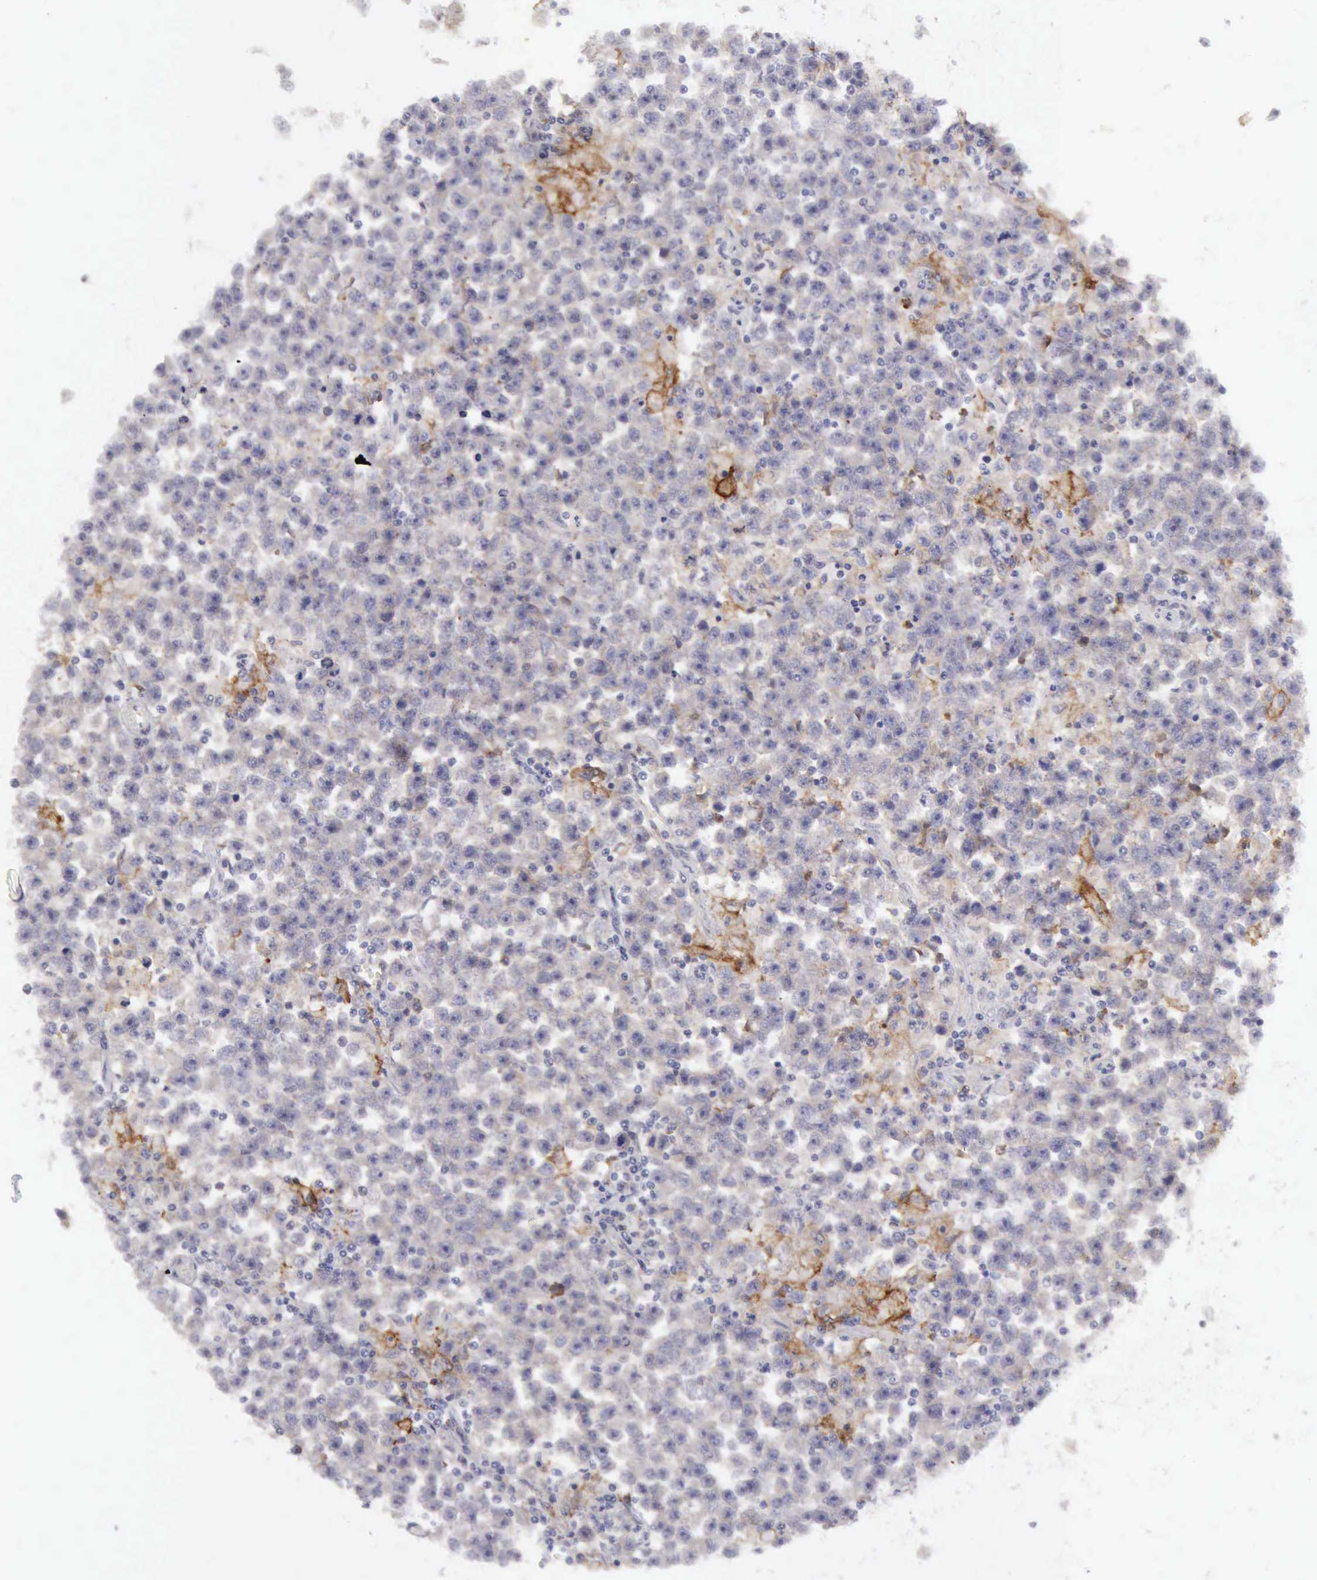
{"staining": {"intensity": "negative", "quantity": "none", "location": "none"}, "tissue": "testis cancer", "cell_type": "Tumor cells", "image_type": "cancer", "snomed": [{"axis": "morphology", "description": "Seminoma, NOS"}, {"axis": "topography", "description": "Testis"}], "caption": "A photomicrograph of human testis cancer (seminoma) is negative for staining in tumor cells.", "gene": "TFRC", "patient": {"sex": "male", "age": 33}}